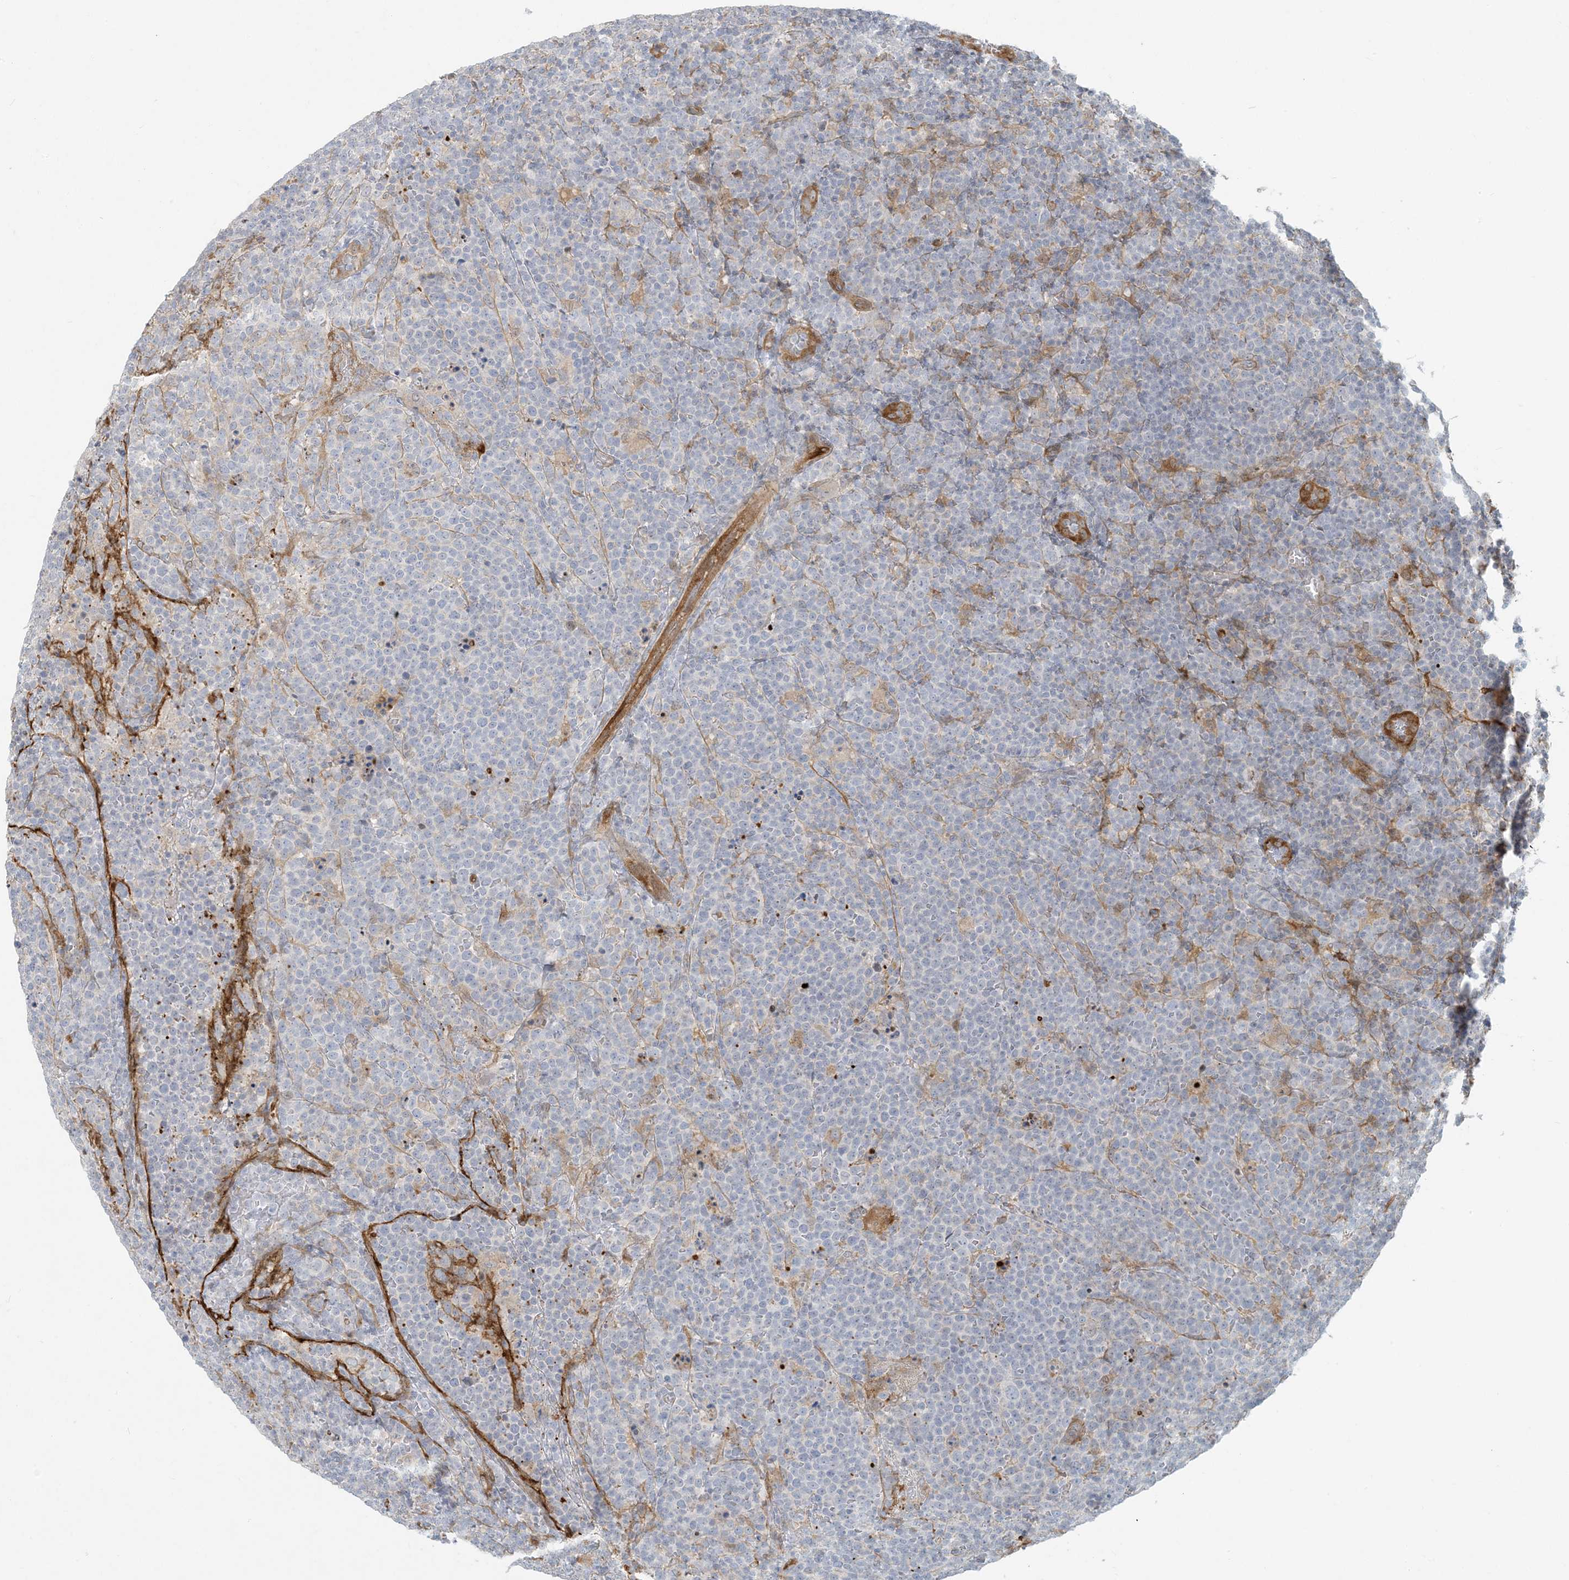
{"staining": {"intensity": "negative", "quantity": "none", "location": "none"}, "tissue": "lymphoma", "cell_type": "Tumor cells", "image_type": "cancer", "snomed": [{"axis": "morphology", "description": "Malignant lymphoma, non-Hodgkin's type, High grade"}, {"axis": "topography", "description": "Lymph node"}], "caption": "Lymphoma was stained to show a protein in brown. There is no significant positivity in tumor cells. (DAB immunohistochemistry, high magnification).", "gene": "BCORL1", "patient": {"sex": "male", "age": 61}}